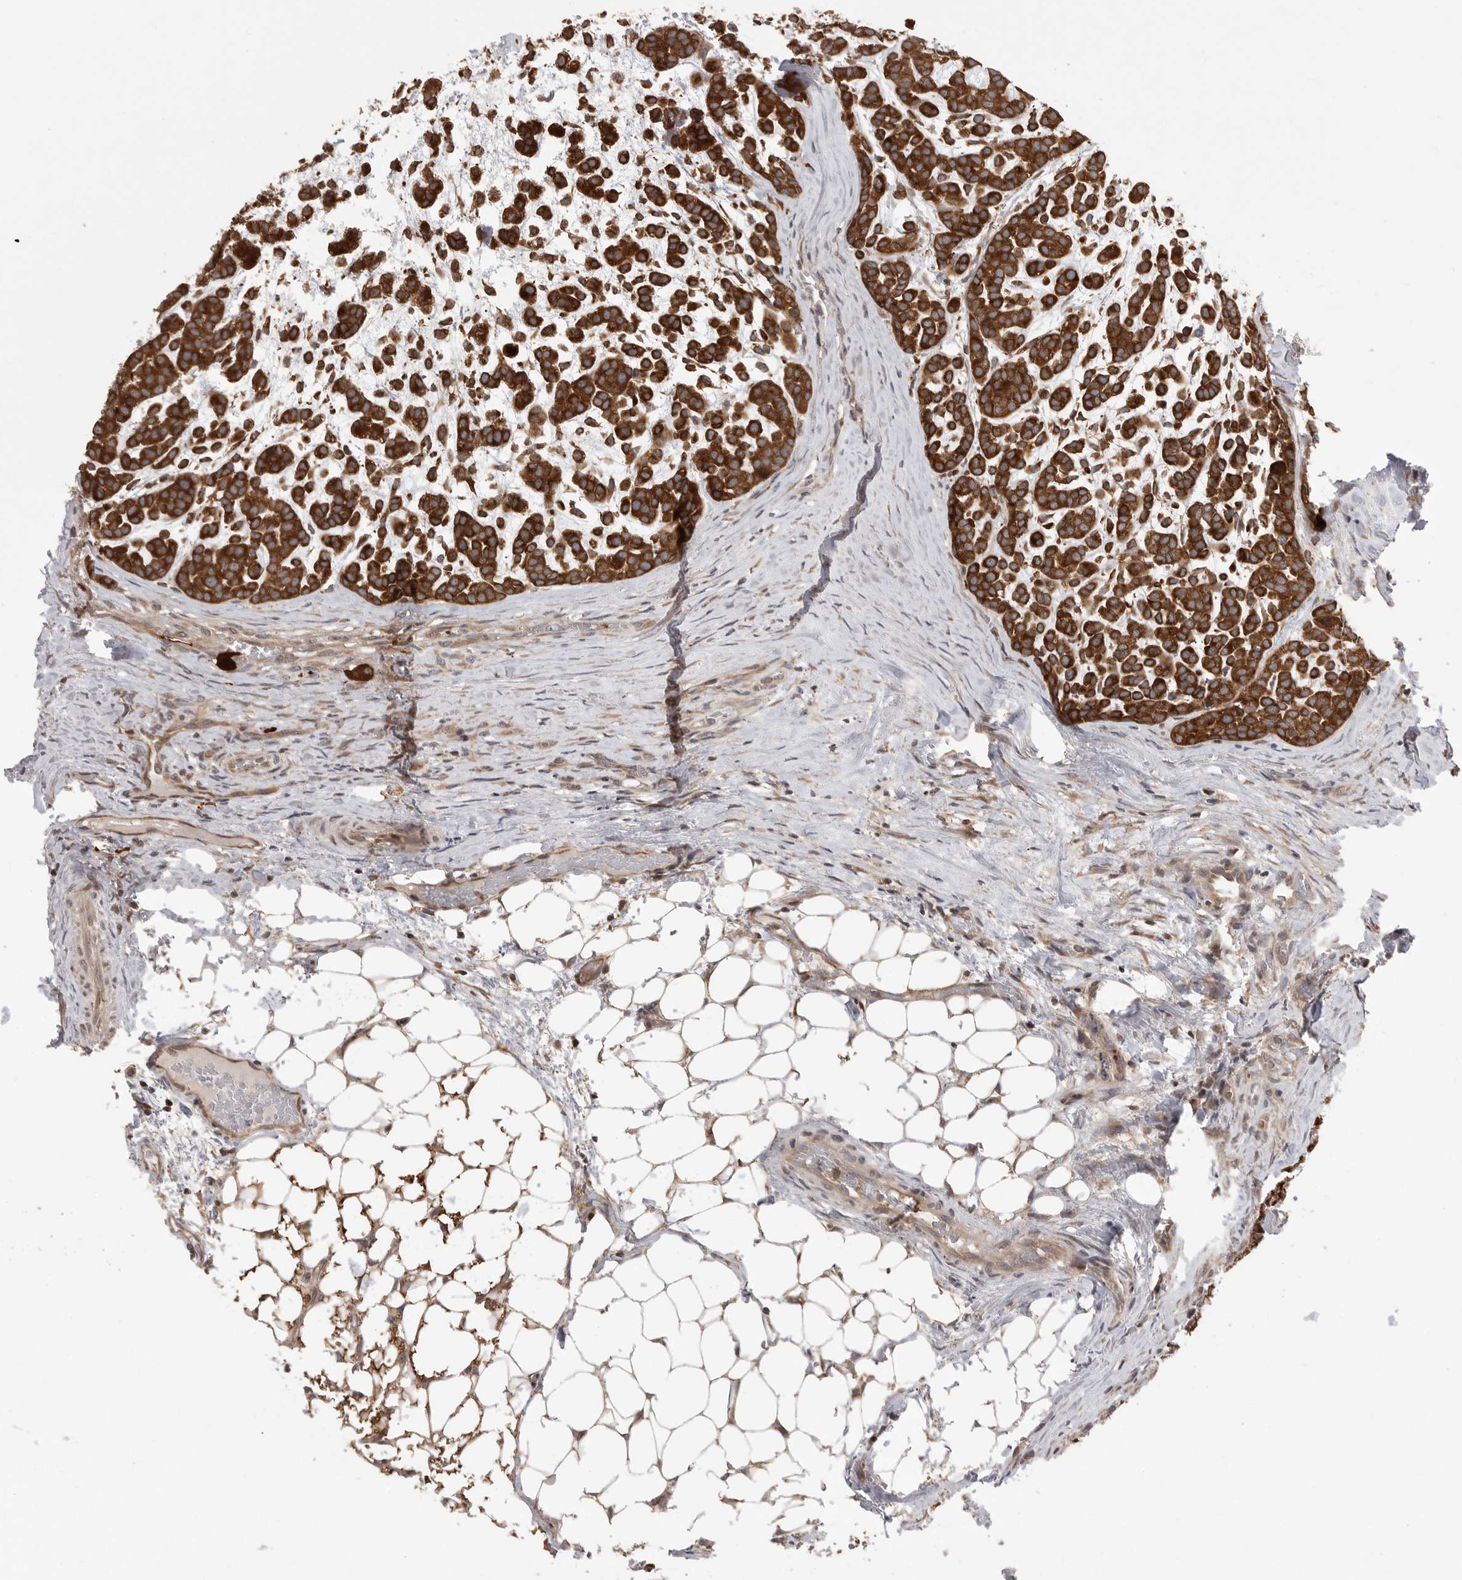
{"staining": {"intensity": "strong", "quantity": ">75%", "location": "cytoplasmic/membranous"}, "tissue": "head and neck cancer", "cell_type": "Tumor cells", "image_type": "cancer", "snomed": [{"axis": "morphology", "description": "Adenocarcinoma, NOS"}, {"axis": "morphology", "description": "Adenoma, NOS"}, {"axis": "topography", "description": "Head-Neck"}], "caption": "An image of human head and neck cancer (adenocarcinoma) stained for a protein shows strong cytoplasmic/membranous brown staining in tumor cells.", "gene": "OXR1", "patient": {"sex": "female", "age": 55}}